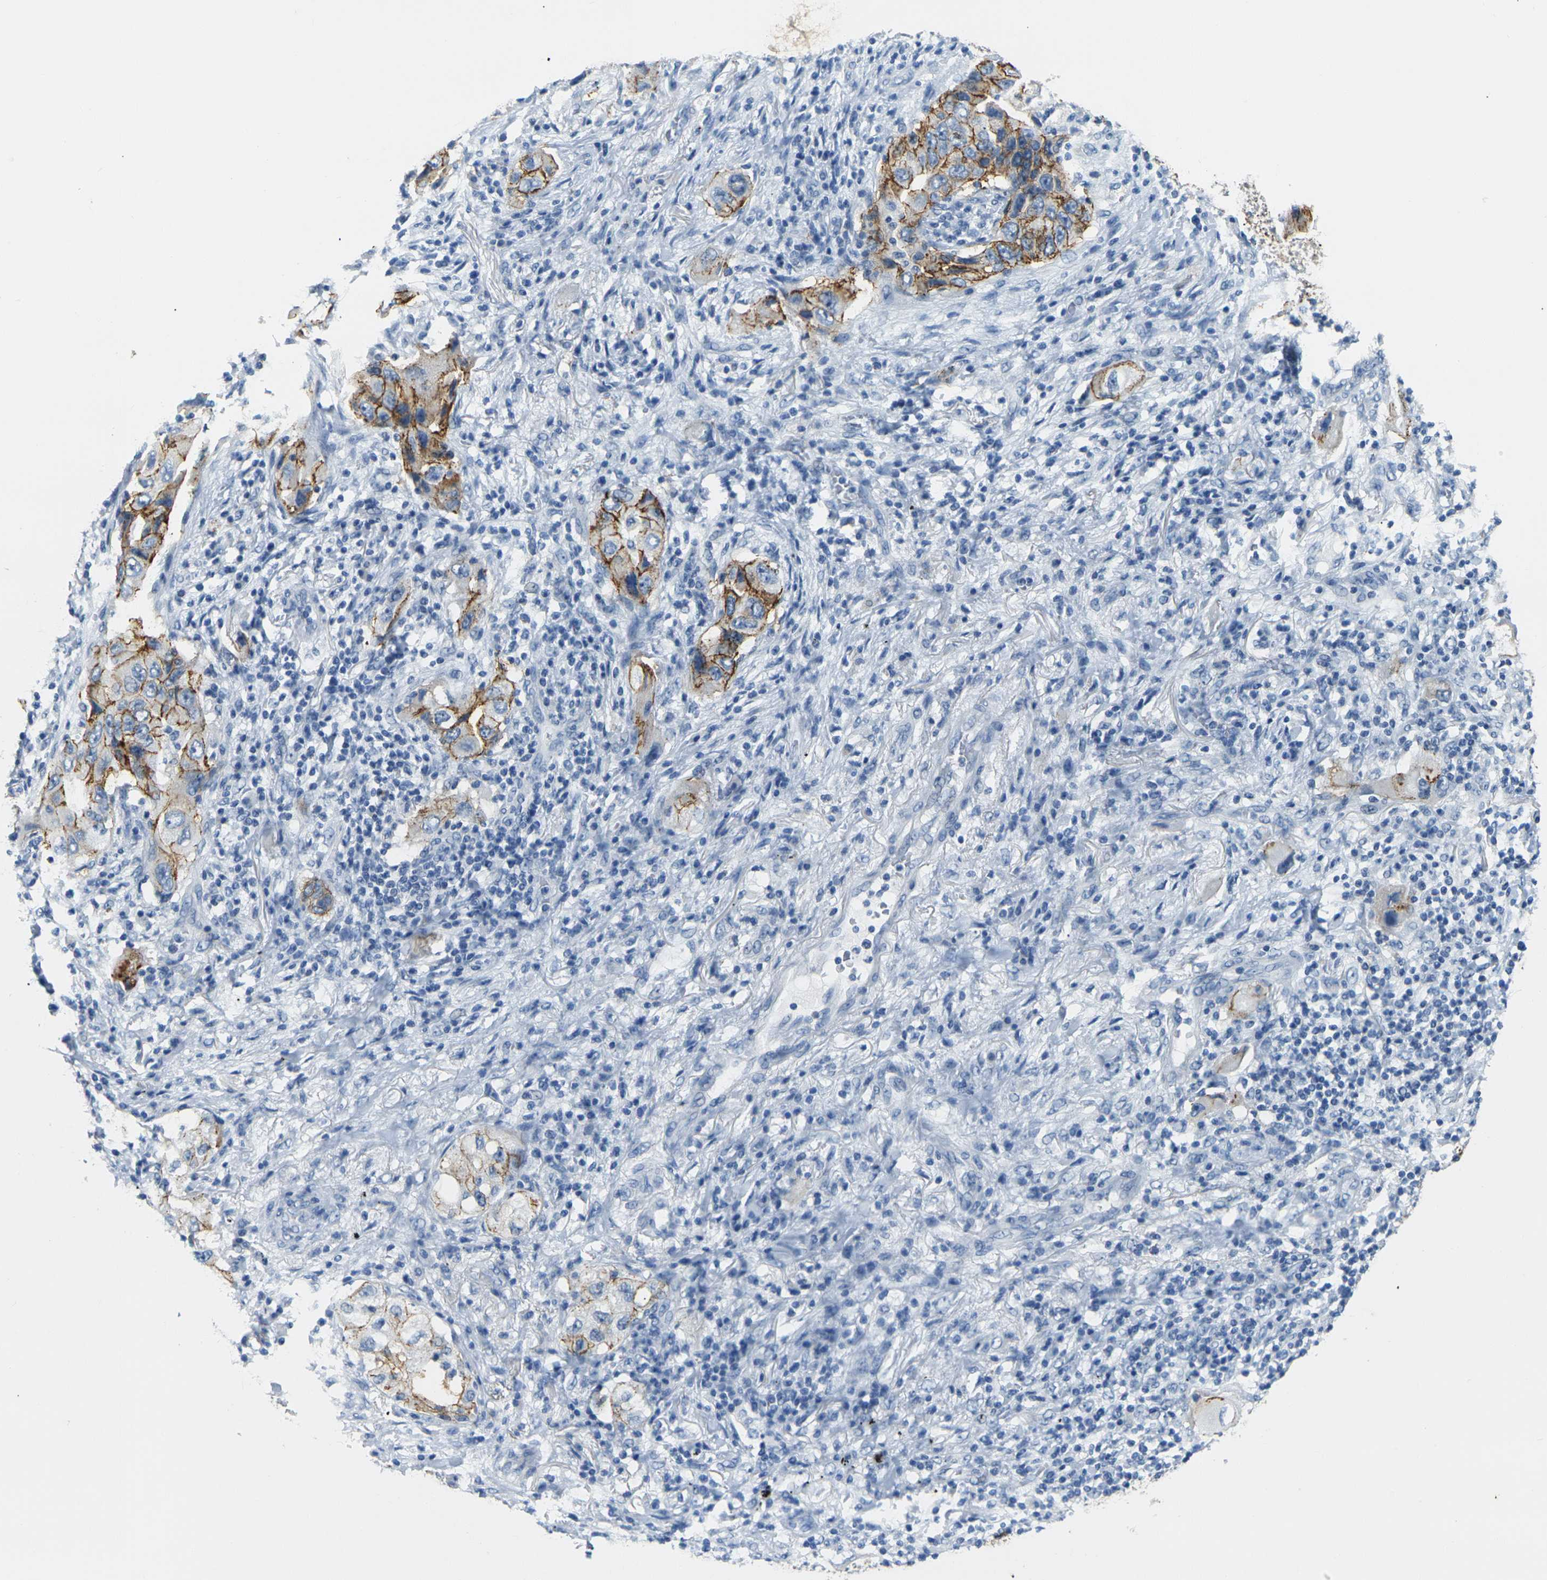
{"staining": {"intensity": "strong", "quantity": ">75%", "location": "cytoplasmic/membranous"}, "tissue": "lung cancer", "cell_type": "Tumor cells", "image_type": "cancer", "snomed": [{"axis": "morphology", "description": "Adenocarcinoma, NOS"}, {"axis": "topography", "description": "Lung"}], "caption": "Immunohistochemical staining of lung adenocarcinoma demonstrates high levels of strong cytoplasmic/membranous staining in about >75% of tumor cells.", "gene": "CLDN7", "patient": {"sex": "female", "age": 65}}